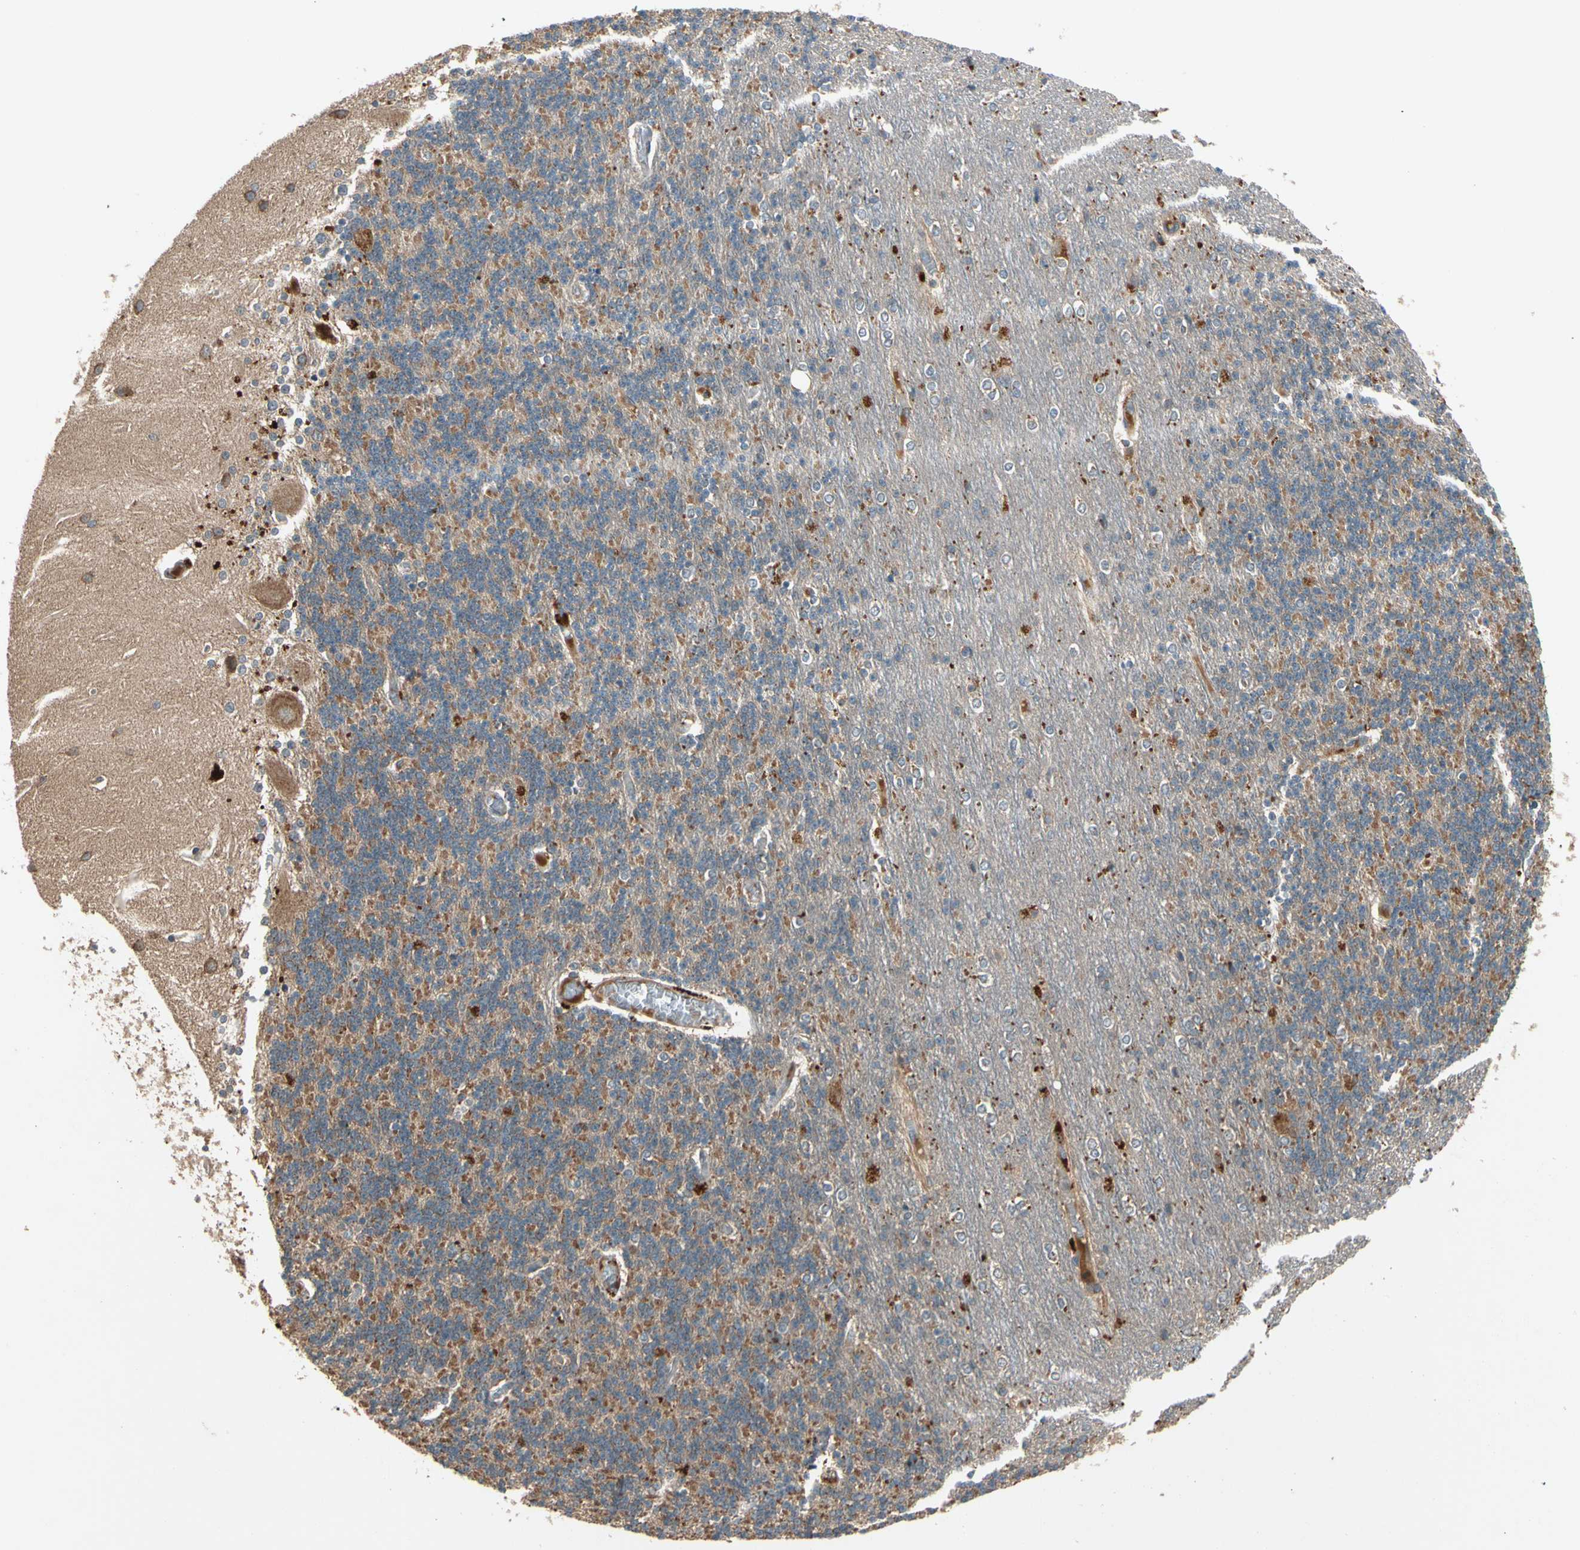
{"staining": {"intensity": "moderate", "quantity": "25%-75%", "location": "cytoplasmic/membranous"}, "tissue": "cerebellum", "cell_type": "Cells in granular layer", "image_type": "normal", "snomed": [{"axis": "morphology", "description": "Normal tissue, NOS"}, {"axis": "topography", "description": "Cerebellum"}], "caption": "The photomicrograph demonstrates immunohistochemical staining of benign cerebellum. There is moderate cytoplasmic/membranous positivity is identified in about 25%-75% of cells in granular layer. The protein of interest is shown in brown color, while the nuclei are stained blue.", "gene": "ACVR1C", "patient": {"sex": "female", "age": 54}}